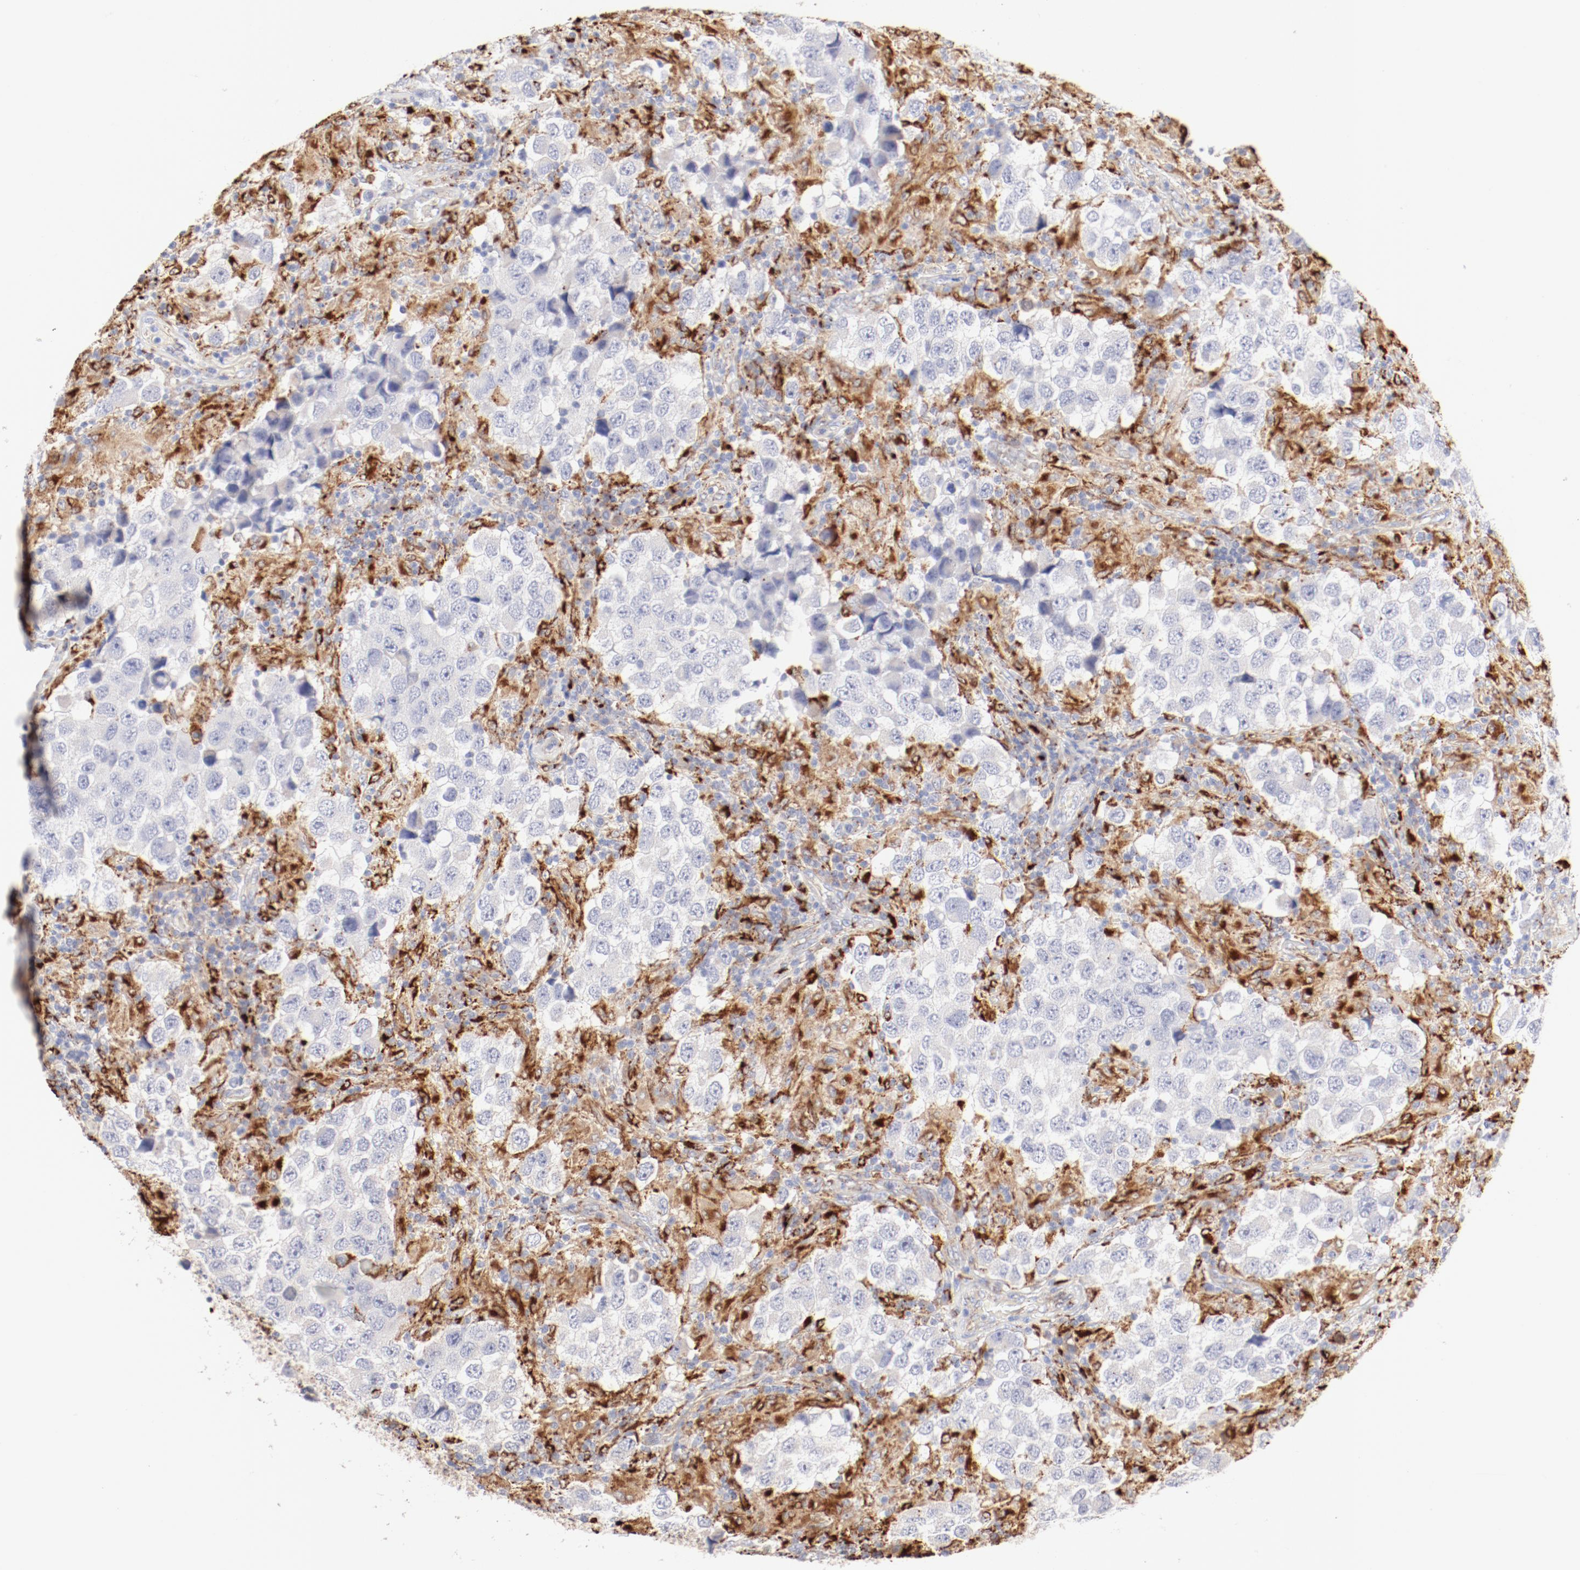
{"staining": {"intensity": "negative", "quantity": "none", "location": "none"}, "tissue": "testis cancer", "cell_type": "Tumor cells", "image_type": "cancer", "snomed": [{"axis": "morphology", "description": "Carcinoma, Embryonal, NOS"}, {"axis": "topography", "description": "Testis"}], "caption": "DAB (3,3'-diaminobenzidine) immunohistochemical staining of human testis cancer exhibits no significant expression in tumor cells. (Stains: DAB immunohistochemistry with hematoxylin counter stain, Microscopy: brightfield microscopy at high magnification).", "gene": "CTSH", "patient": {"sex": "male", "age": 21}}